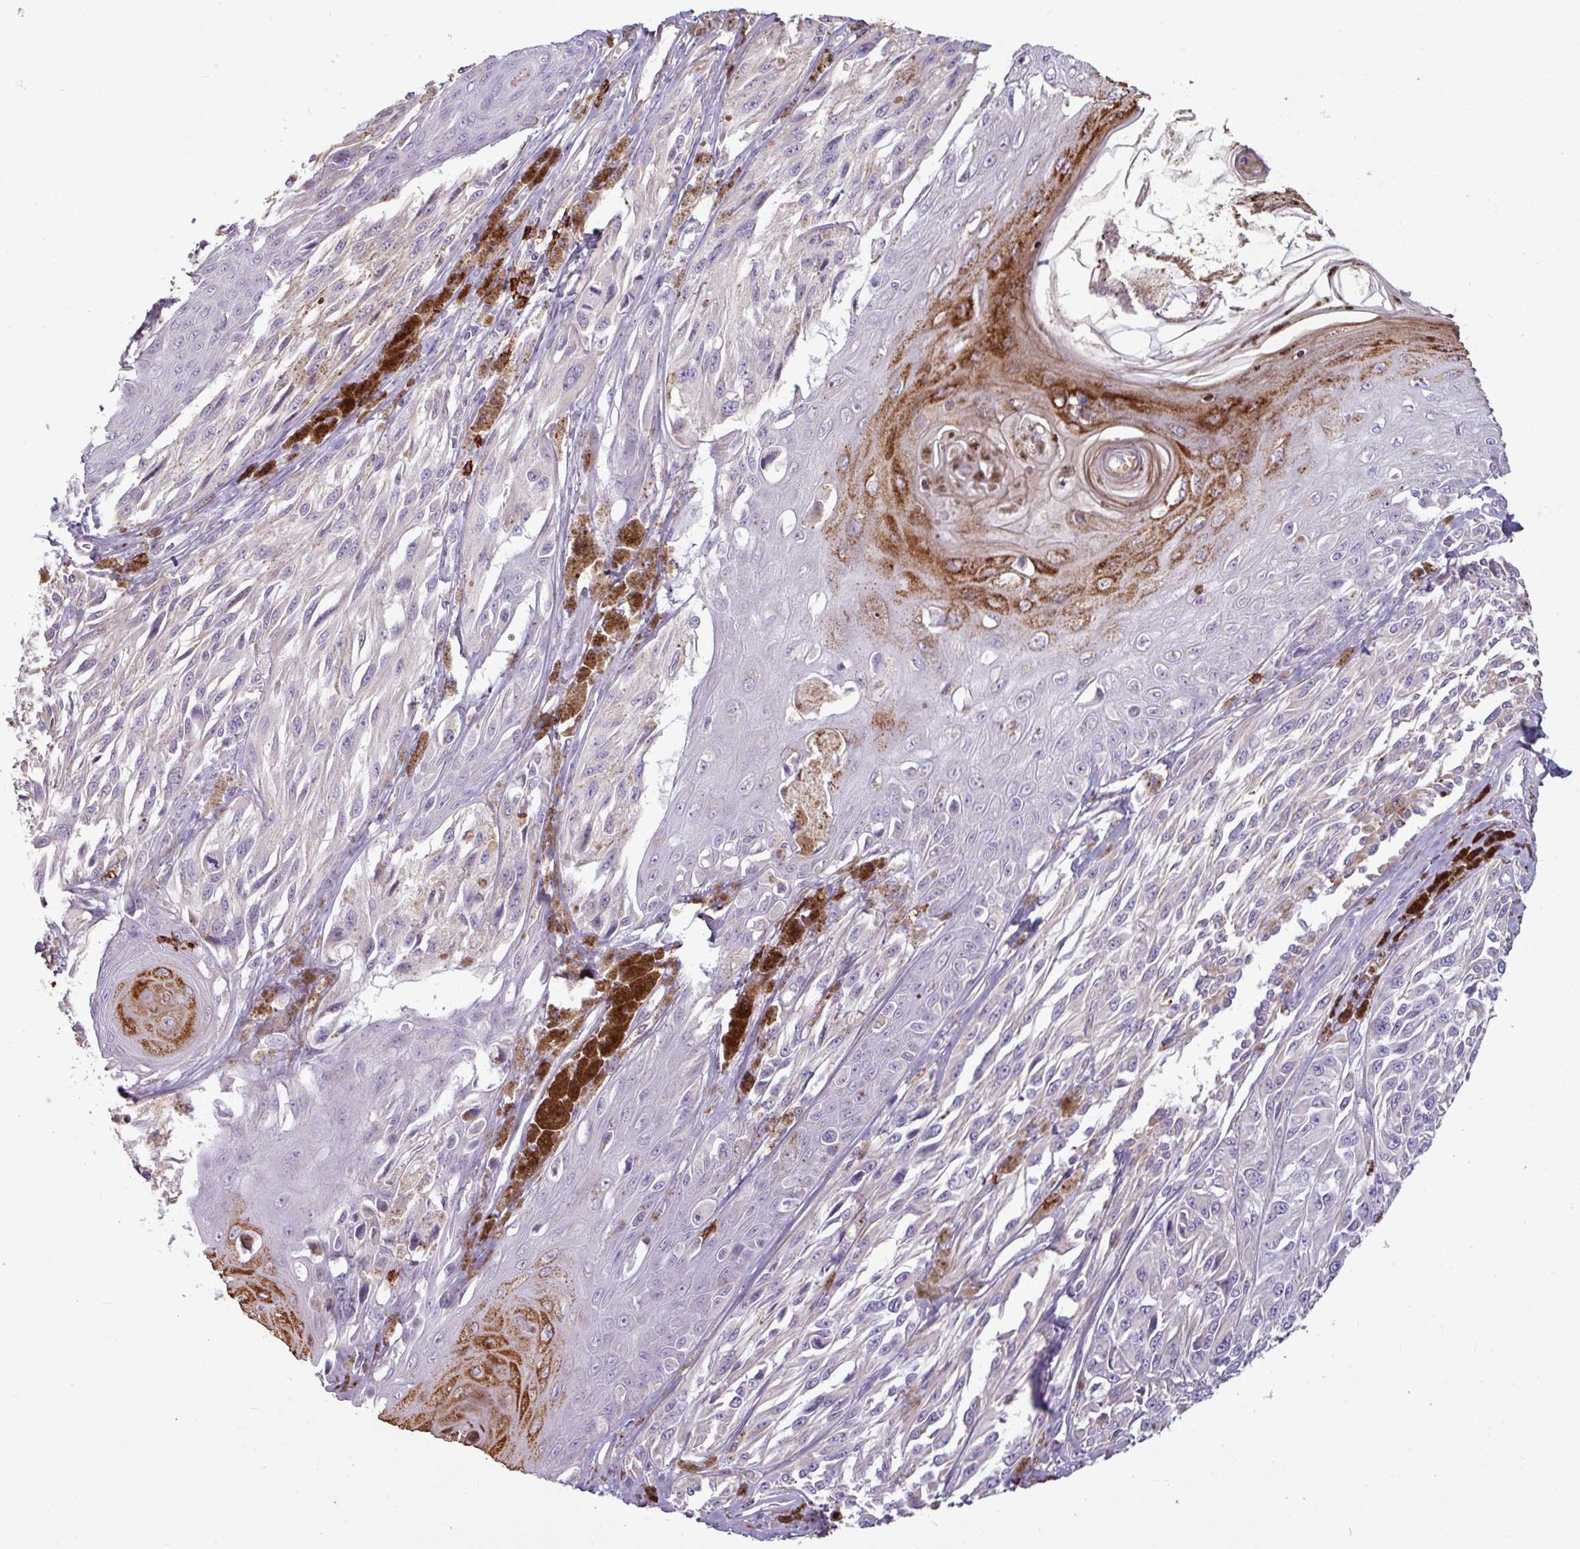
{"staining": {"intensity": "negative", "quantity": "none", "location": "none"}, "tissue": "melanoma", "cell_type": "Tumor cells", "image_type": "cancer", "snomed": [{"axis": "morphology", "description": "Malignant melanoma, NOS"}, {"axis": "topography", "description": "Skin"}], "caption": "Immunohistochemistry (IHC) of melanoma demonstrates no expression in tumor cells. Nuclei are stained in blue.", "gene": "CD8A", "patient": {"sex": "male", "age": 94}}